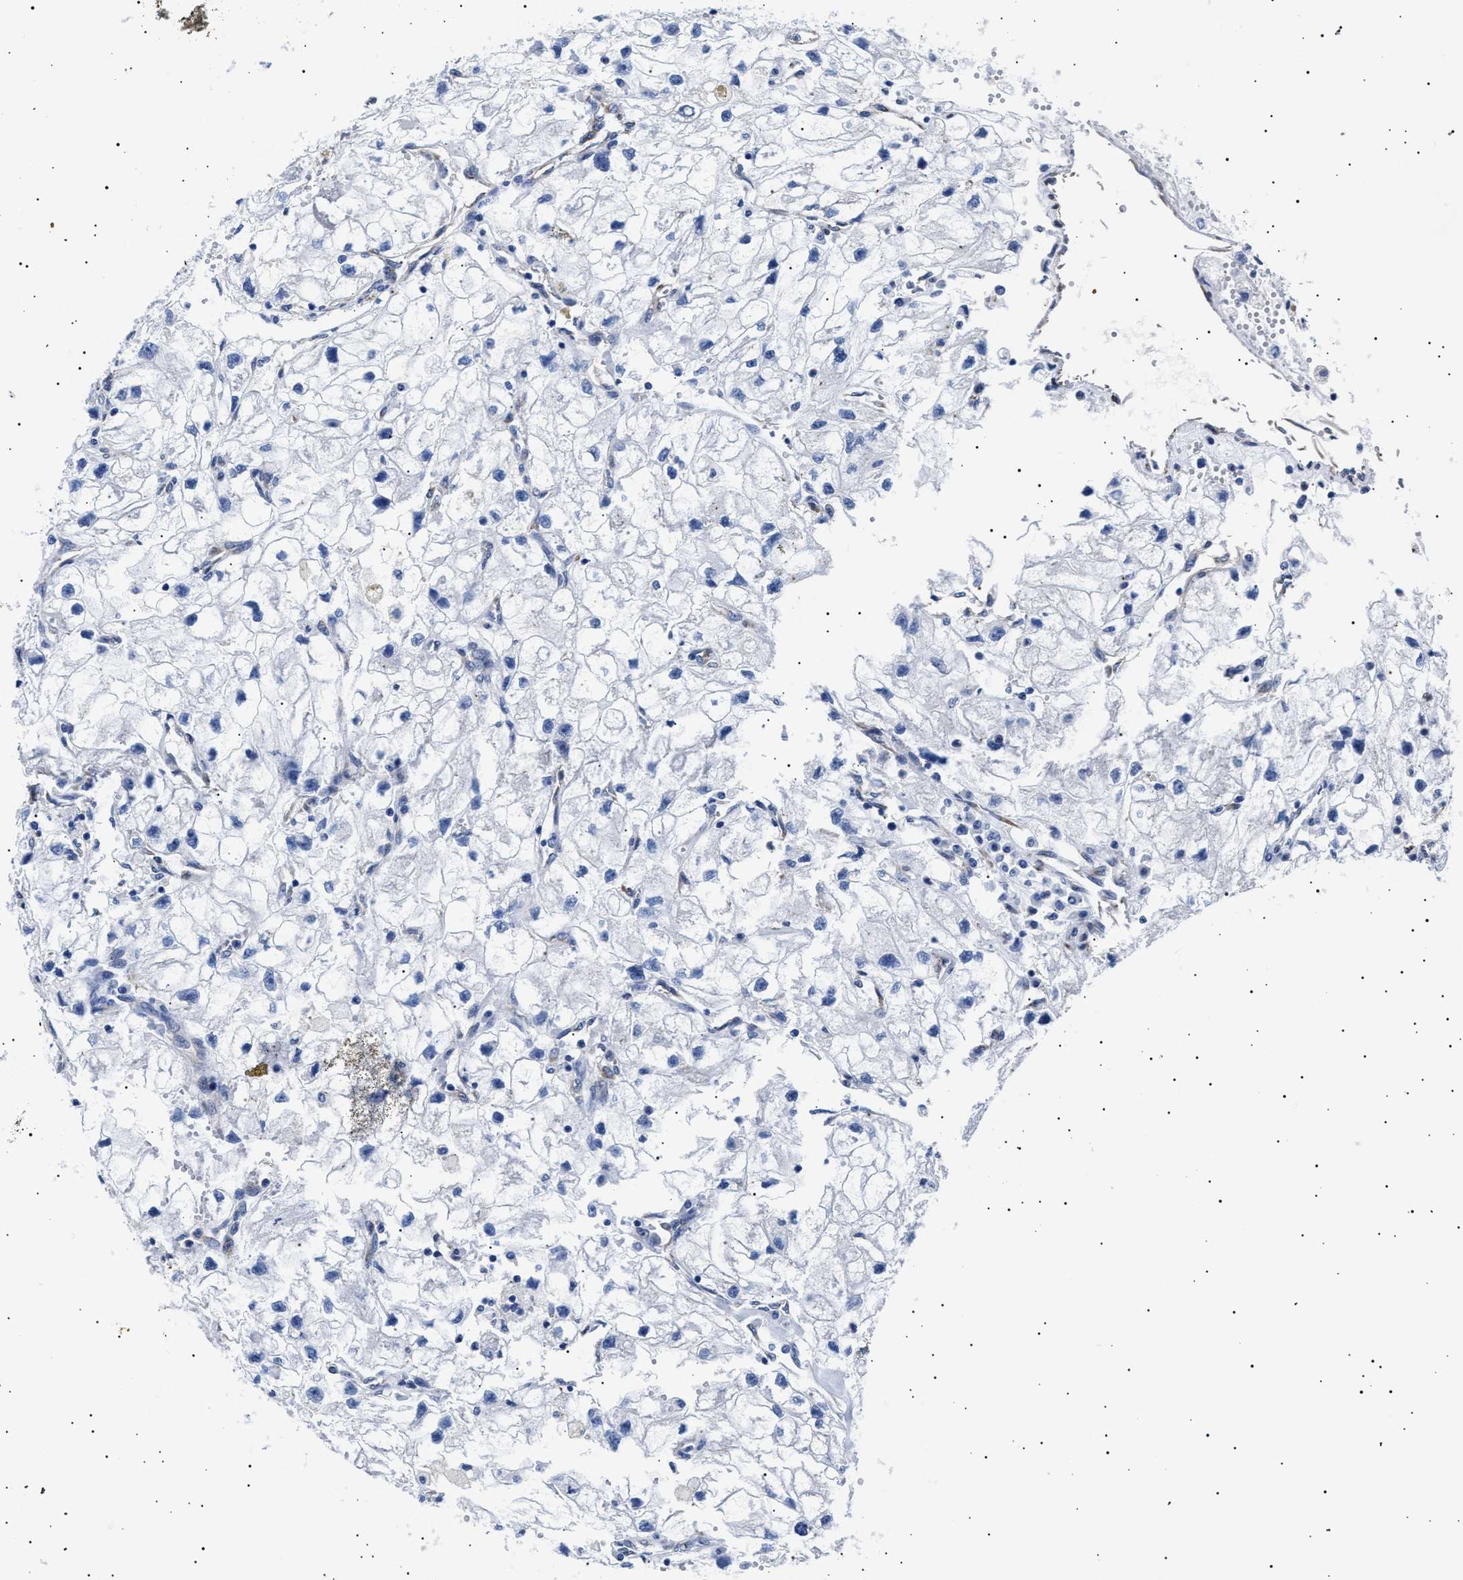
{"staining": {"intensity": "negative", "quantity": "none", "location": "none"}, "tissue": "renal cancer", "cell_type": "Tumor cells", "image_type": "cancer", "snomed": [{"axis": "morphology", "description": "Adenocarcinoma, NOS"}, {"axis": "topography", "description": "Kidney"}], "caption": "Tumor cells are negative for brown protein staining in renal adenocarcinoma. Brightfield microscopy of immunohistochemistry stained with DAB (3,3'-diaminobenzidine) (brown) and hematoxylin (blue), captured at high magnification.", "gene": "HEMGN", "patient": {"sex": "female", "age": 70}}